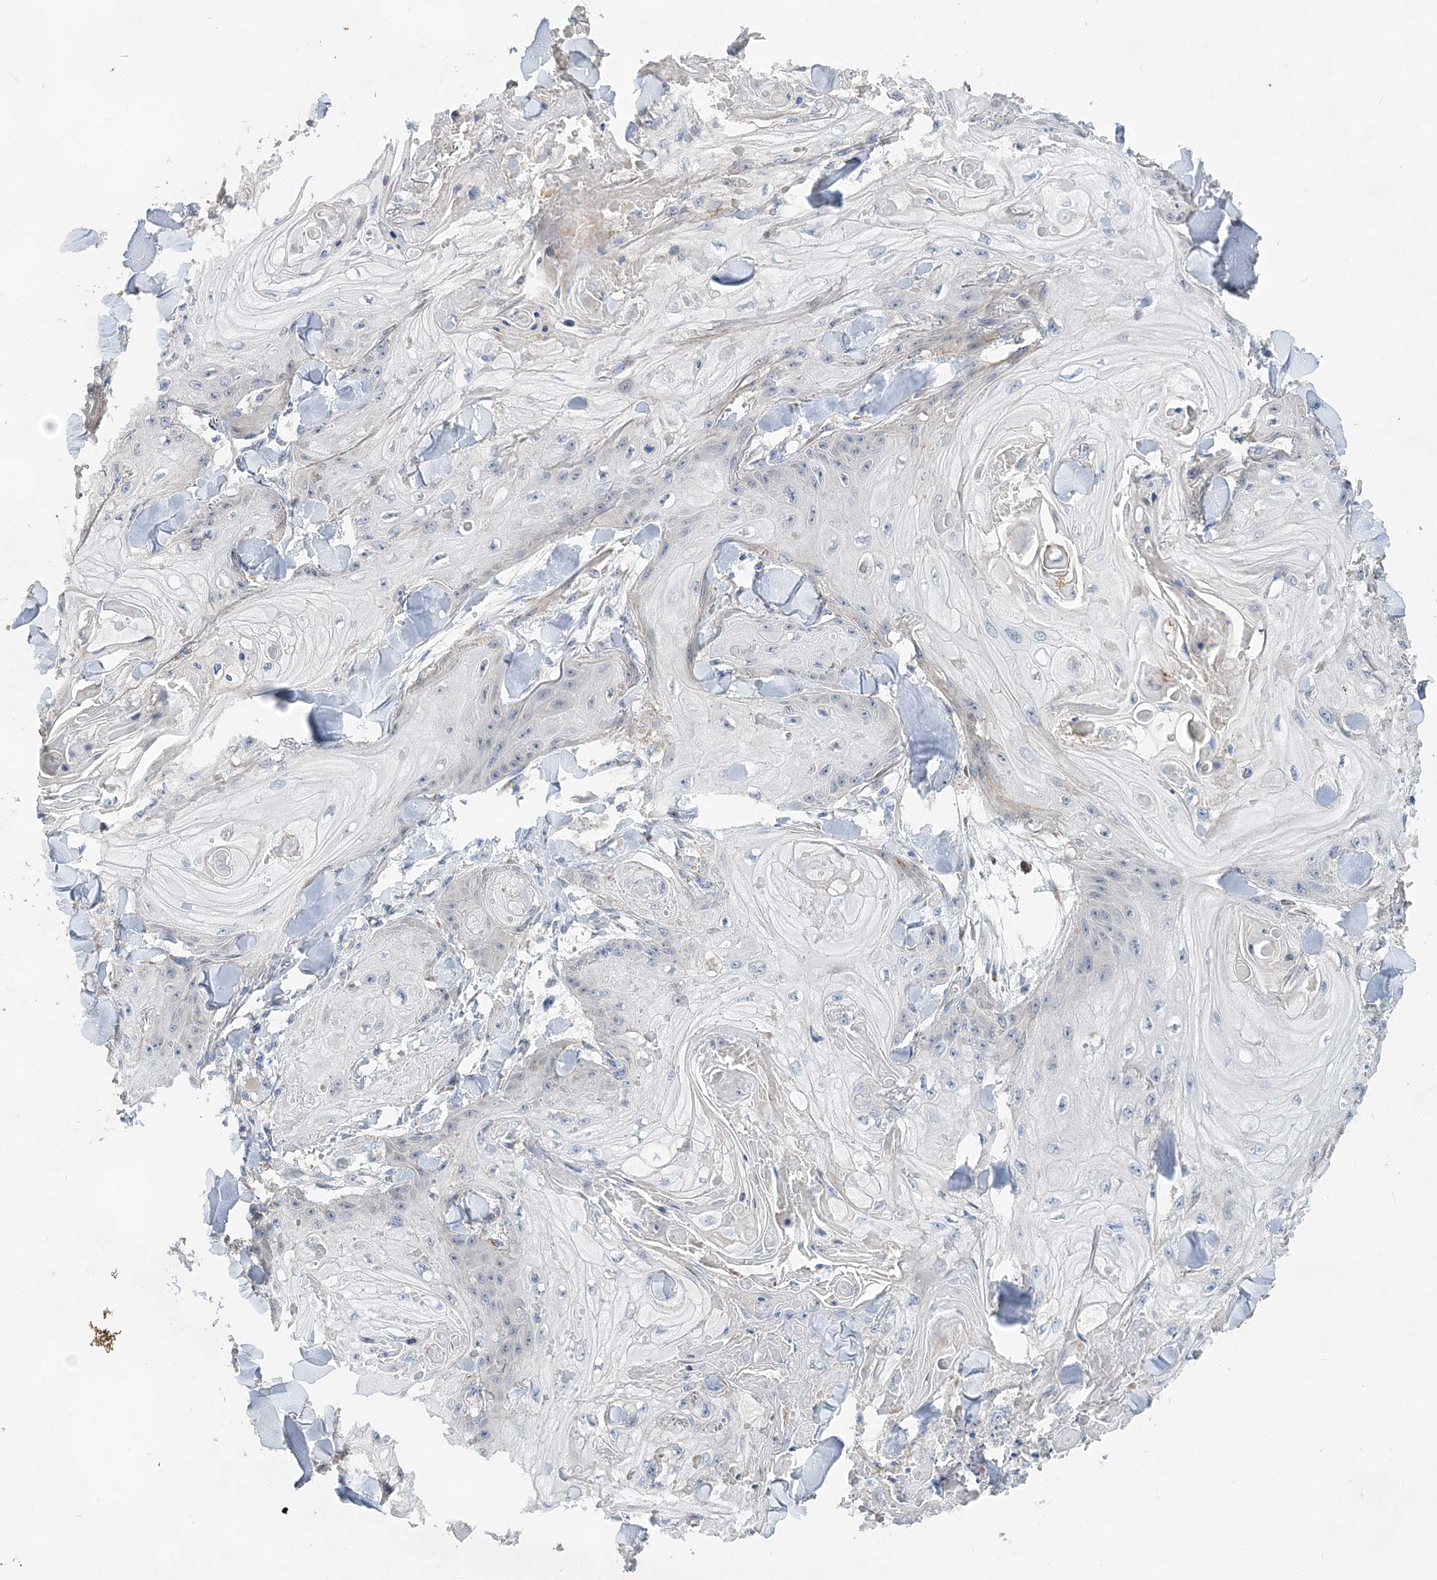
{"staining": {"intensity": "negative", "quantity": "none", "location": "none"}, "tissue": "skin cancer", "cell_type": "Tumor cells", "image_type": "cancer", "snomed": [{"axis": "morphology", "description": "Squamous cell carcinoma, NOS"}, {"axis": "topography", "description": "Skin"}], "caption": "DAB (3,3'-diaminobenzidine) immunohistochemical staining of human squamous cell carcinoma (skin) shows no significant expression in tumor cells. (DAB (3,3'-diaminobenzidine) immunohistochemistry with hematoxylin counter stain).", "gene": "TRAPPC13", "patient": {"sex": "male", "age": 74}}